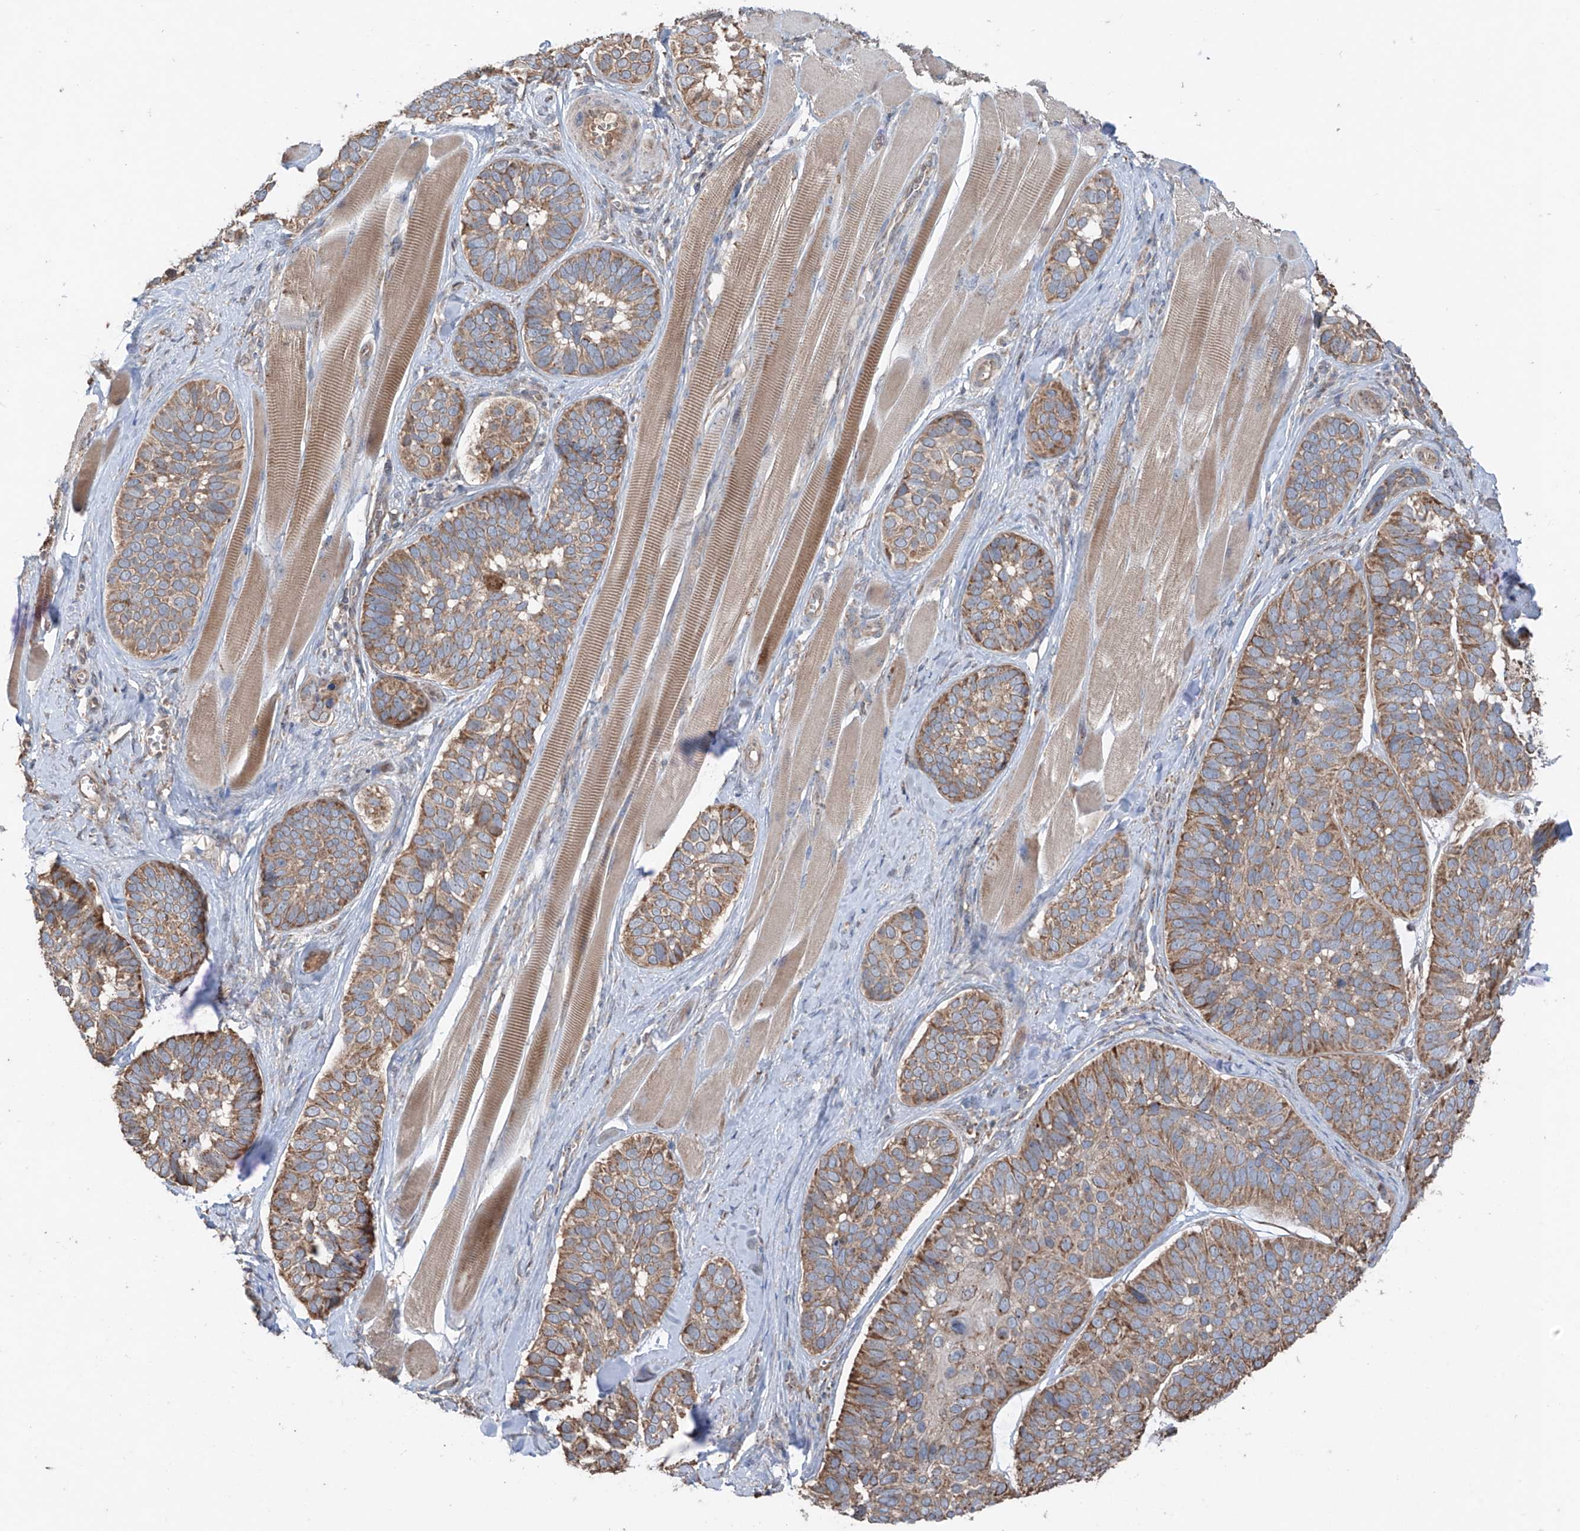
{"staining": {"intensity": "moderate", "quantity": ">75%", "location": "cytoplasmic/membranous"}, "tissue": "skin cancer", "cell_type": "Tumor cells", "image_type": "cancer", "snomed": [{"axis": "morphology", "description": "Basal cell carcinoma"}, {"axis": "topography", "description": "Skin"}], "caption": "Moderate cytoplasmic/membranous protein positivity is identified in approximately >75% of tumor cells in skin cancer.", "gene": "SAMD3", "patient": {"sex": "male", "age": 62}}